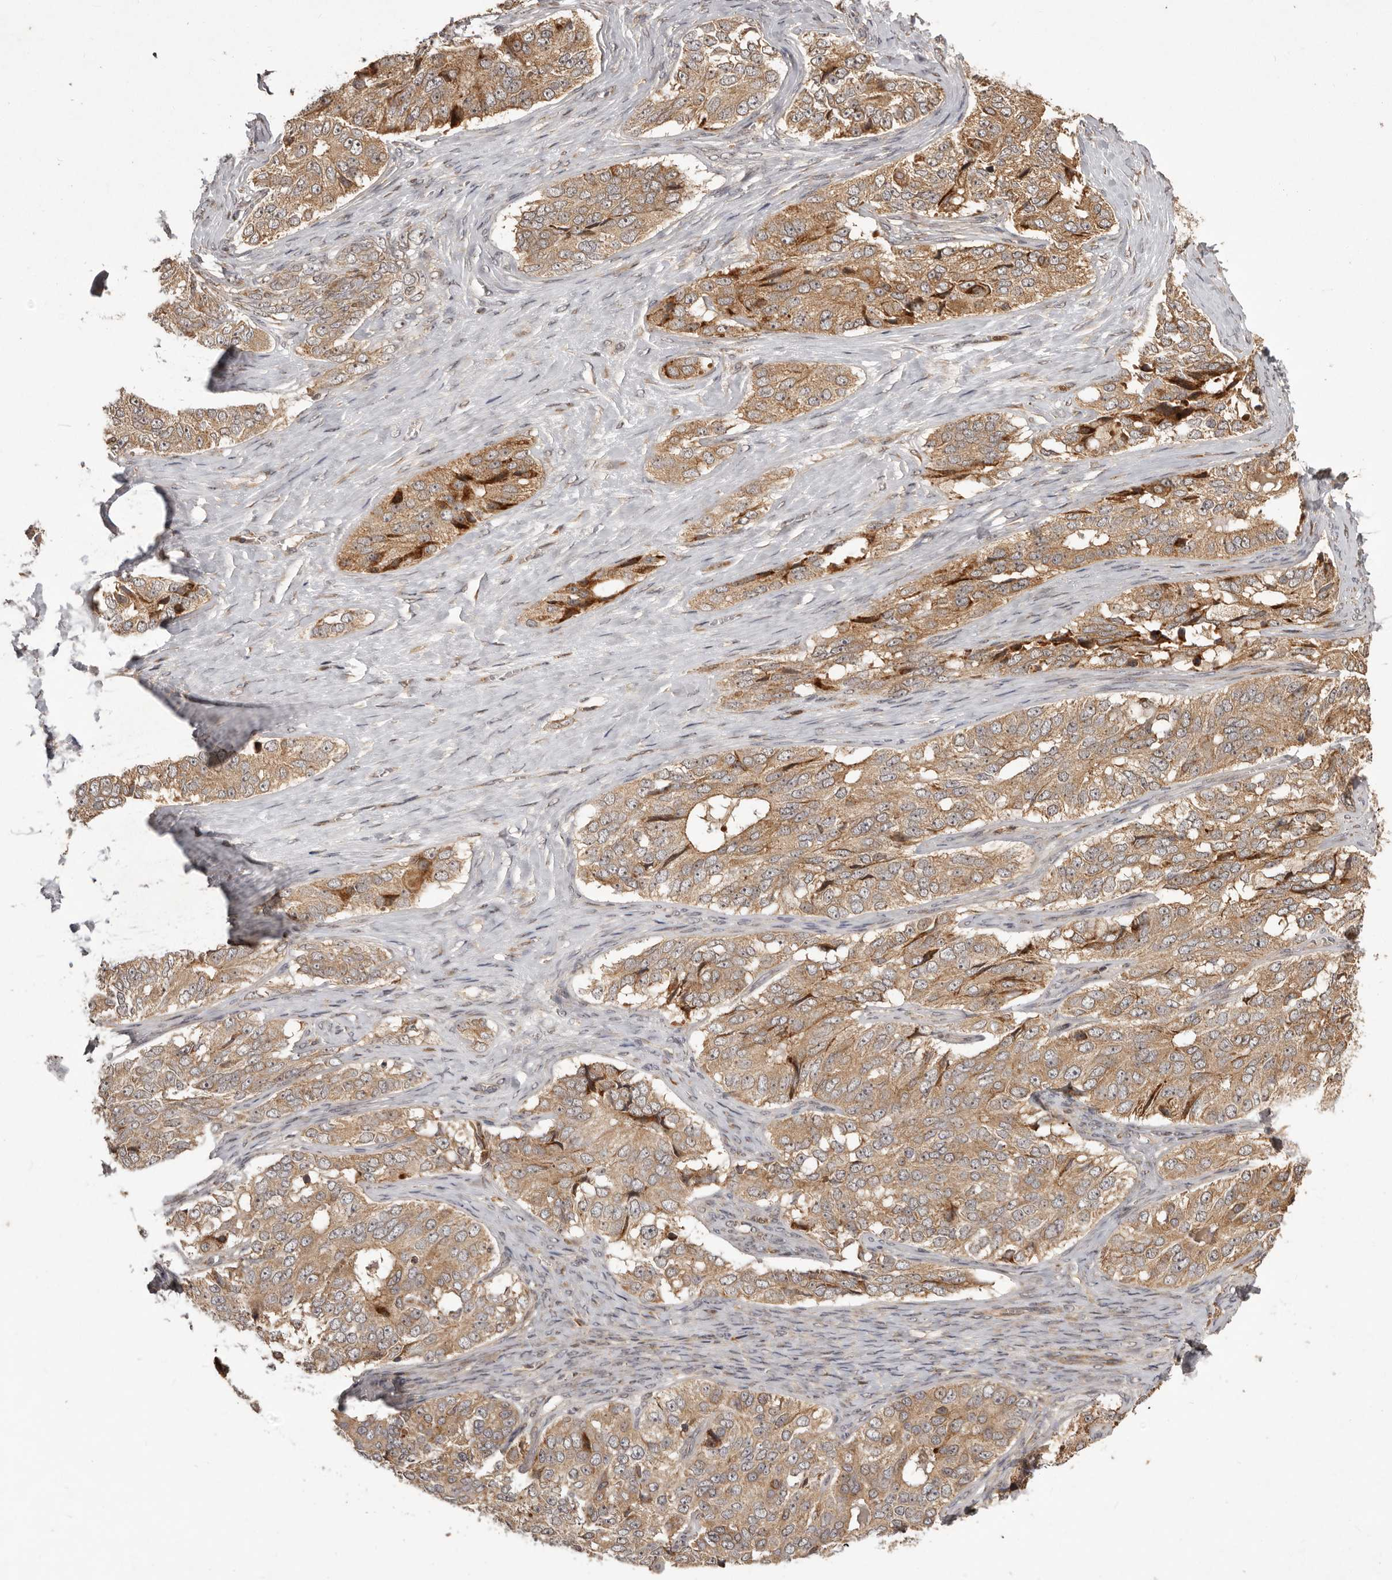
{"staining": {"intensity": "moderate", "quantity": ">75%", "location": "cytoplasmic/membranous"}, "tissue": "ovarian cancer", "cell_type": "Tumor cells", "image_type": "cancer", "snomed": [{"axis": "morphology", "description": "Carcinoma, endometroid"}, {"axis": "topography", "description": "Ovary"}], "caption": "The image shows staining of ovarian endometroid carcinoma, revealing moderate cytoplasmic/membranous protein staining (brown color) within tumor cells. Nuclei are stained in blue.", "gene": "RNF187", "patient": {"sex": "female", "age": 51}}